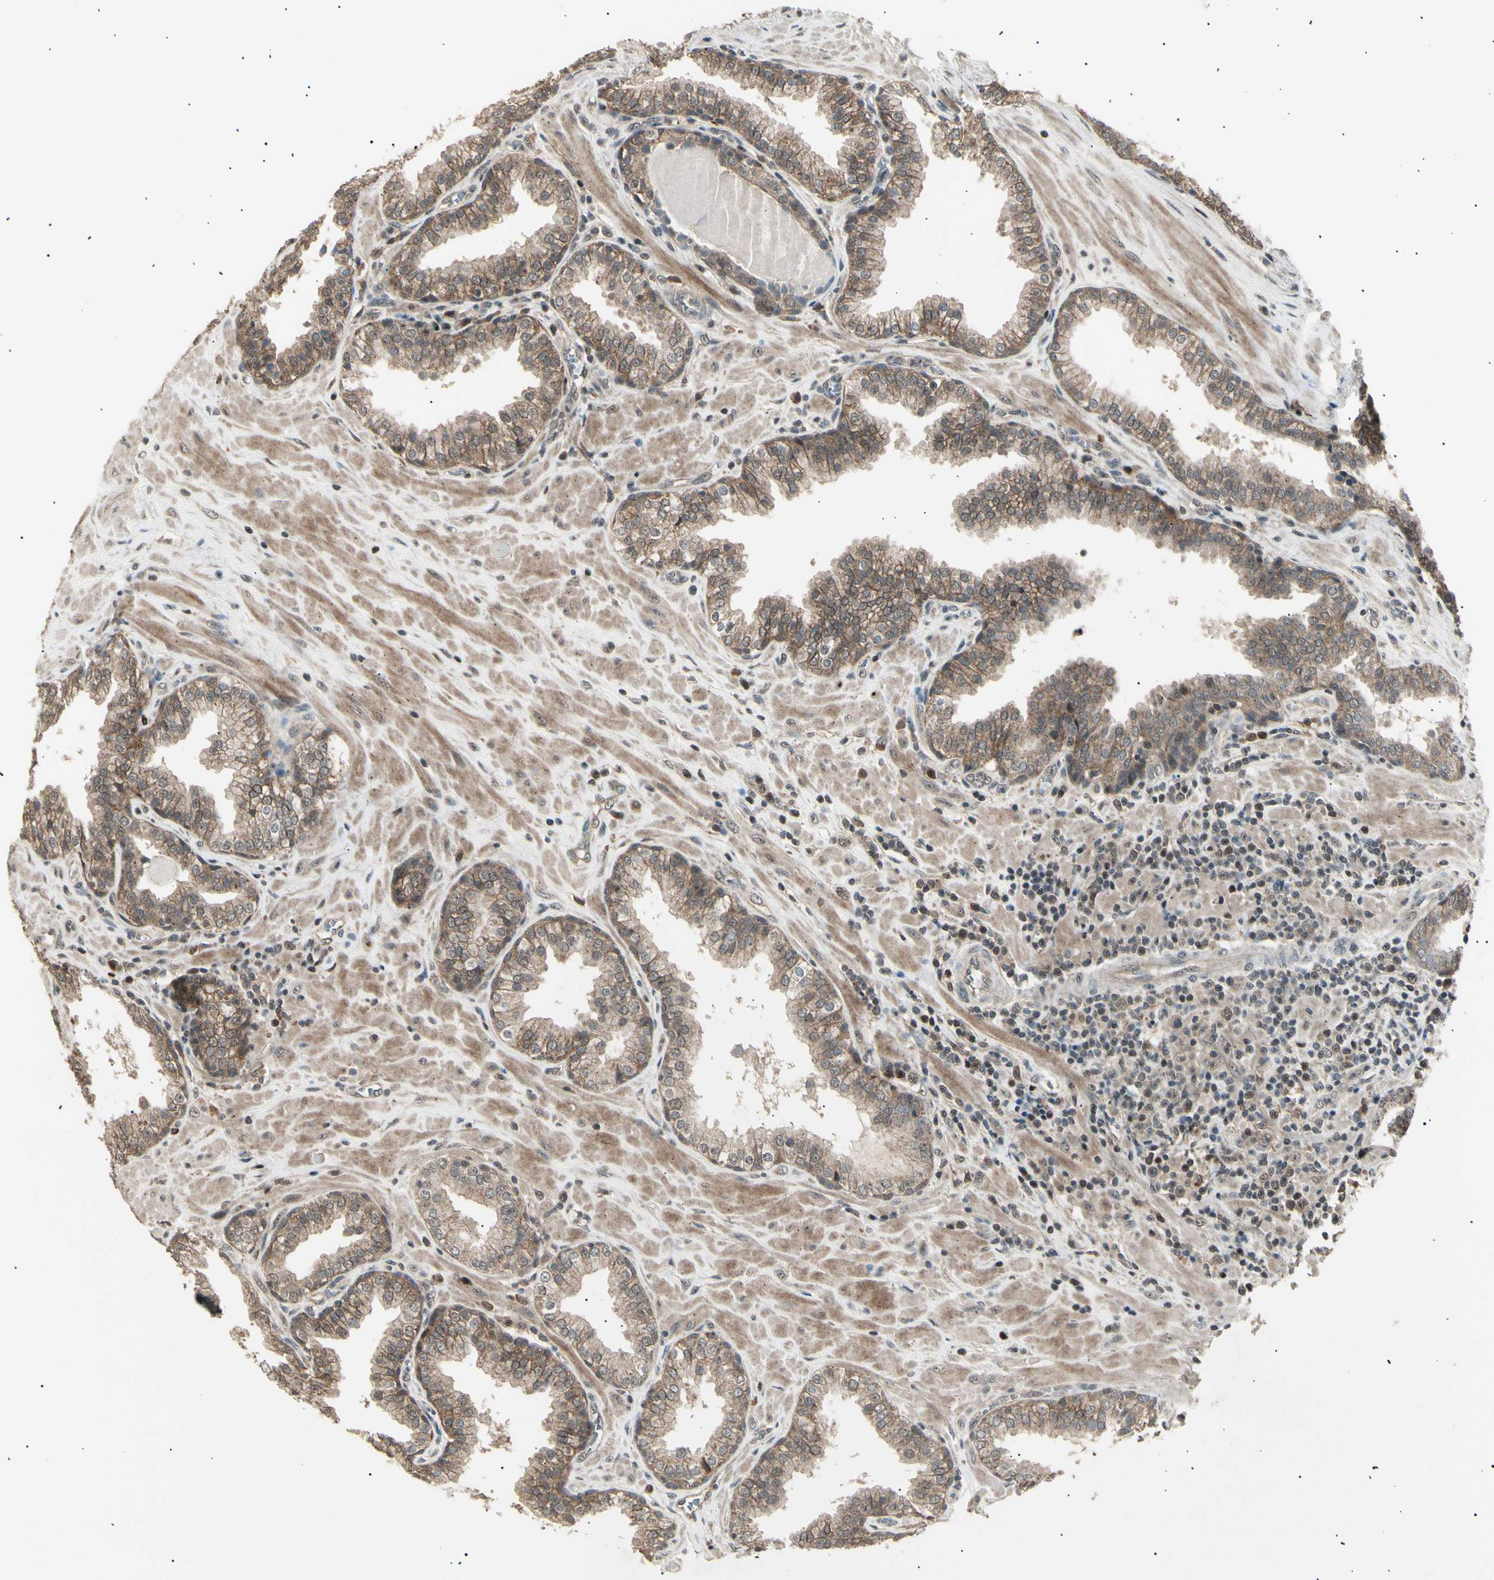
{"staining": {"intensity": "weak", "quantity": ">75%", "location": "cytoplasmic/membranous"}, "tissue": "prostate", "cell_type": "Glandular cells", "image_type": "normal", "snomed": [{"axis": "morphology", "description": "Normal tissue, NOS"}, {"axis": "topography", "description": "Prostate"}], "caption": "A photomicrograph of prostate stained for a protein displays weak cytoplasmic/membranous brown staining in glandular cells. Immunohistochemistry (ihc) stains the protein of interest in brown and the nuclei are stained blue.", "gene": "NUAK2", "patient": {"sex": "male", "age": 51}}